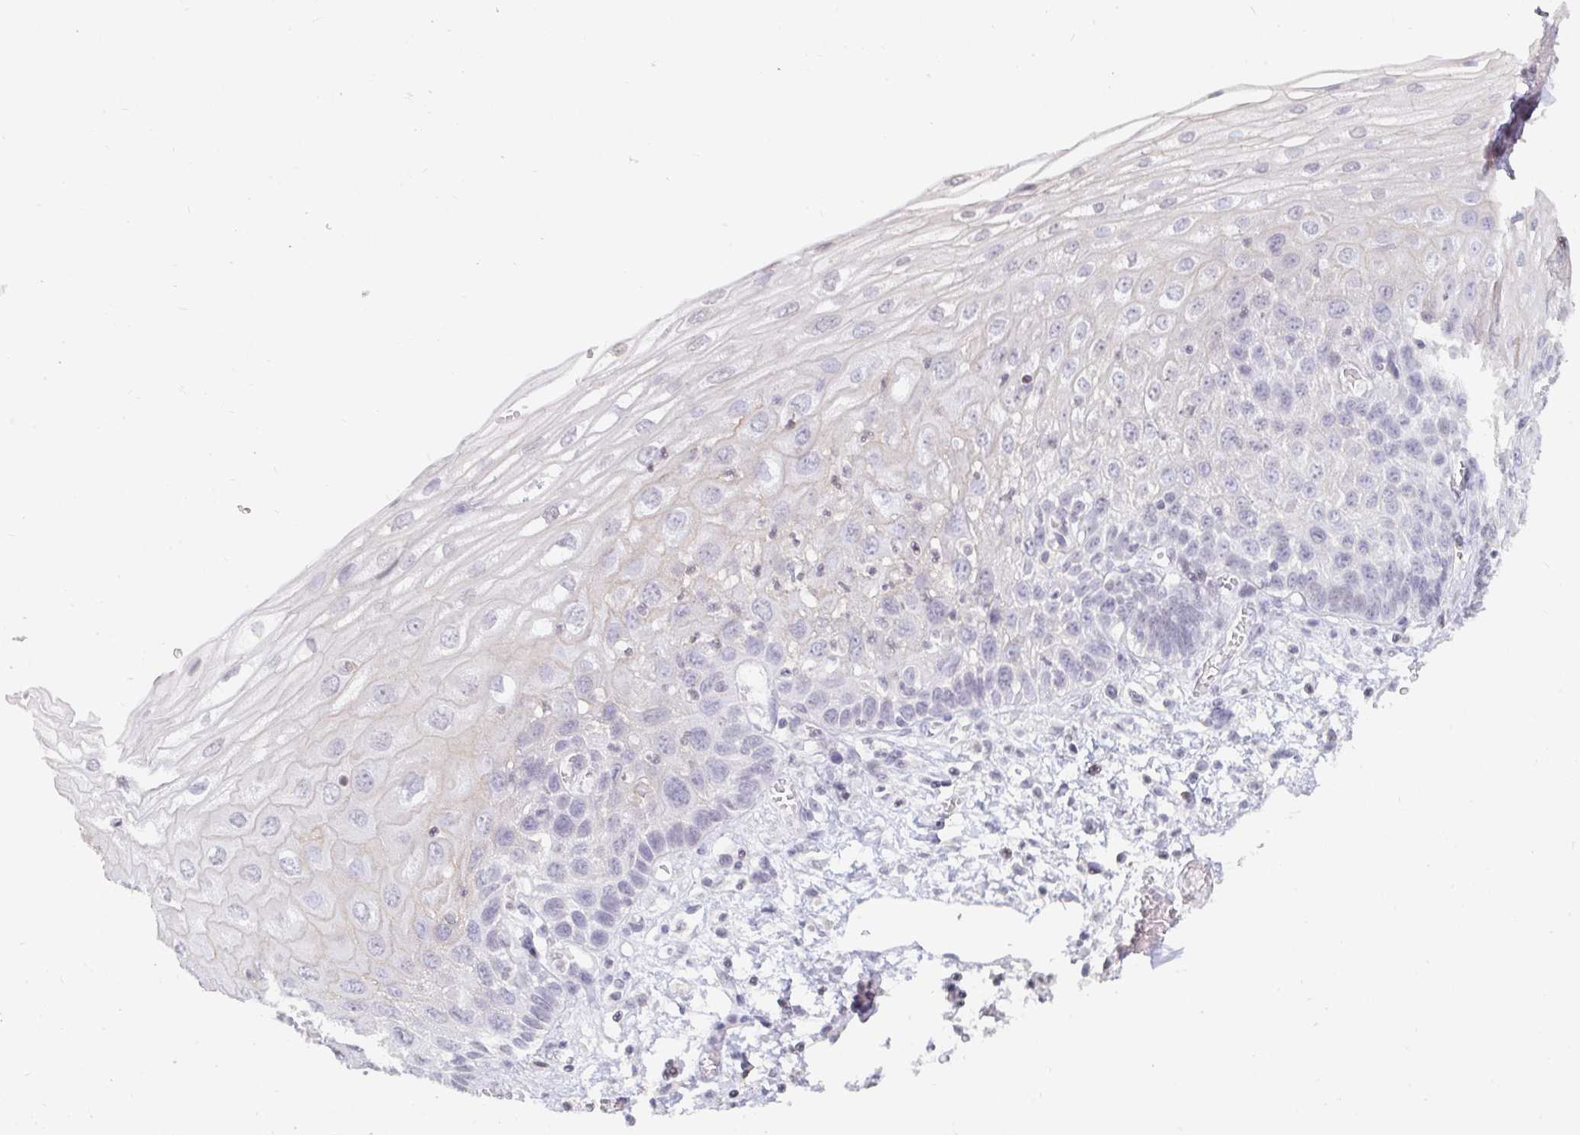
{"staining": {"intensity": "negative", "quantity": "none", "location": "none"}, "tissue": "esophagus", "cell_type": "Squamous epithelial cells", "image_type": "normal", "snomed": [{"axis": "morphology", "description": "Normal tissue, NOS"}, {"axis": "morphology", "description": "Adenocarcinoma, NOS"}, {"axis": "topography", "description": "Esophagus"}], "caption": "DAB (3,3'-diaminobenzidine) immunohistochemical staining of unremarkable human esophagus shows no significant positivity in squamous epithelial cells. (IHC, brightfield microscopy, high magnification).", "gene": "NME9", "patient": {"sex": "male", "age": 81}}